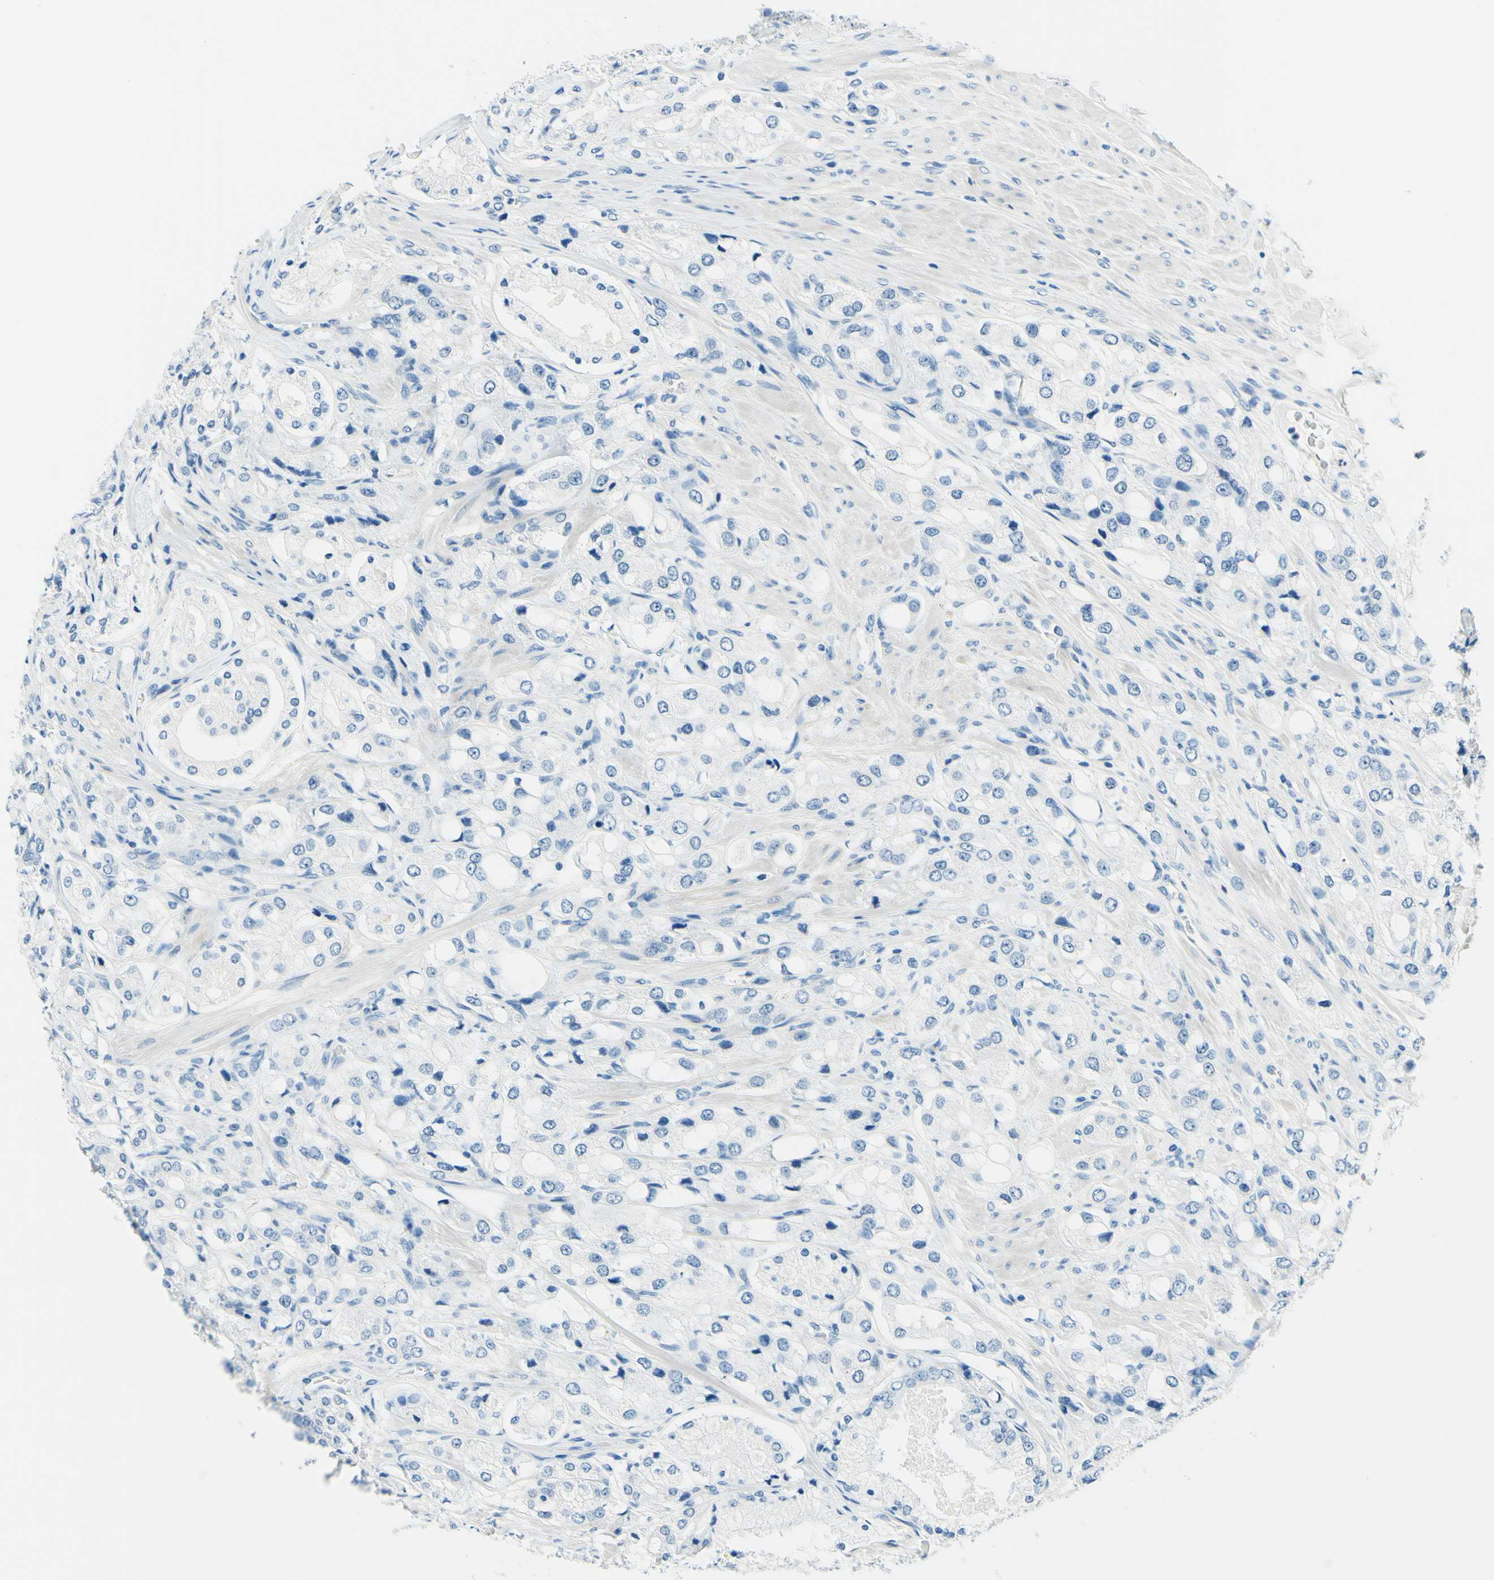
{"staining": {"intensity": "negative", "quantity": "none", "location": "none"}, "tissue": "prostate cancer", "cell_type": "Tumor cells", "image_type": "cancer", "snomed": [{"axis": "morphology", "description": "Adenocarcinoma, High grade"}, {"axis": "topography", "description": "Prostate"}], "caption": "This is a image of immunohistochemistry (IHC) staining of high-grade adenocarcinoma (prostate), which shows no staining in tumor cells.", "gene": "PASD1", "patient": {"sex": "male", "age": 65}}